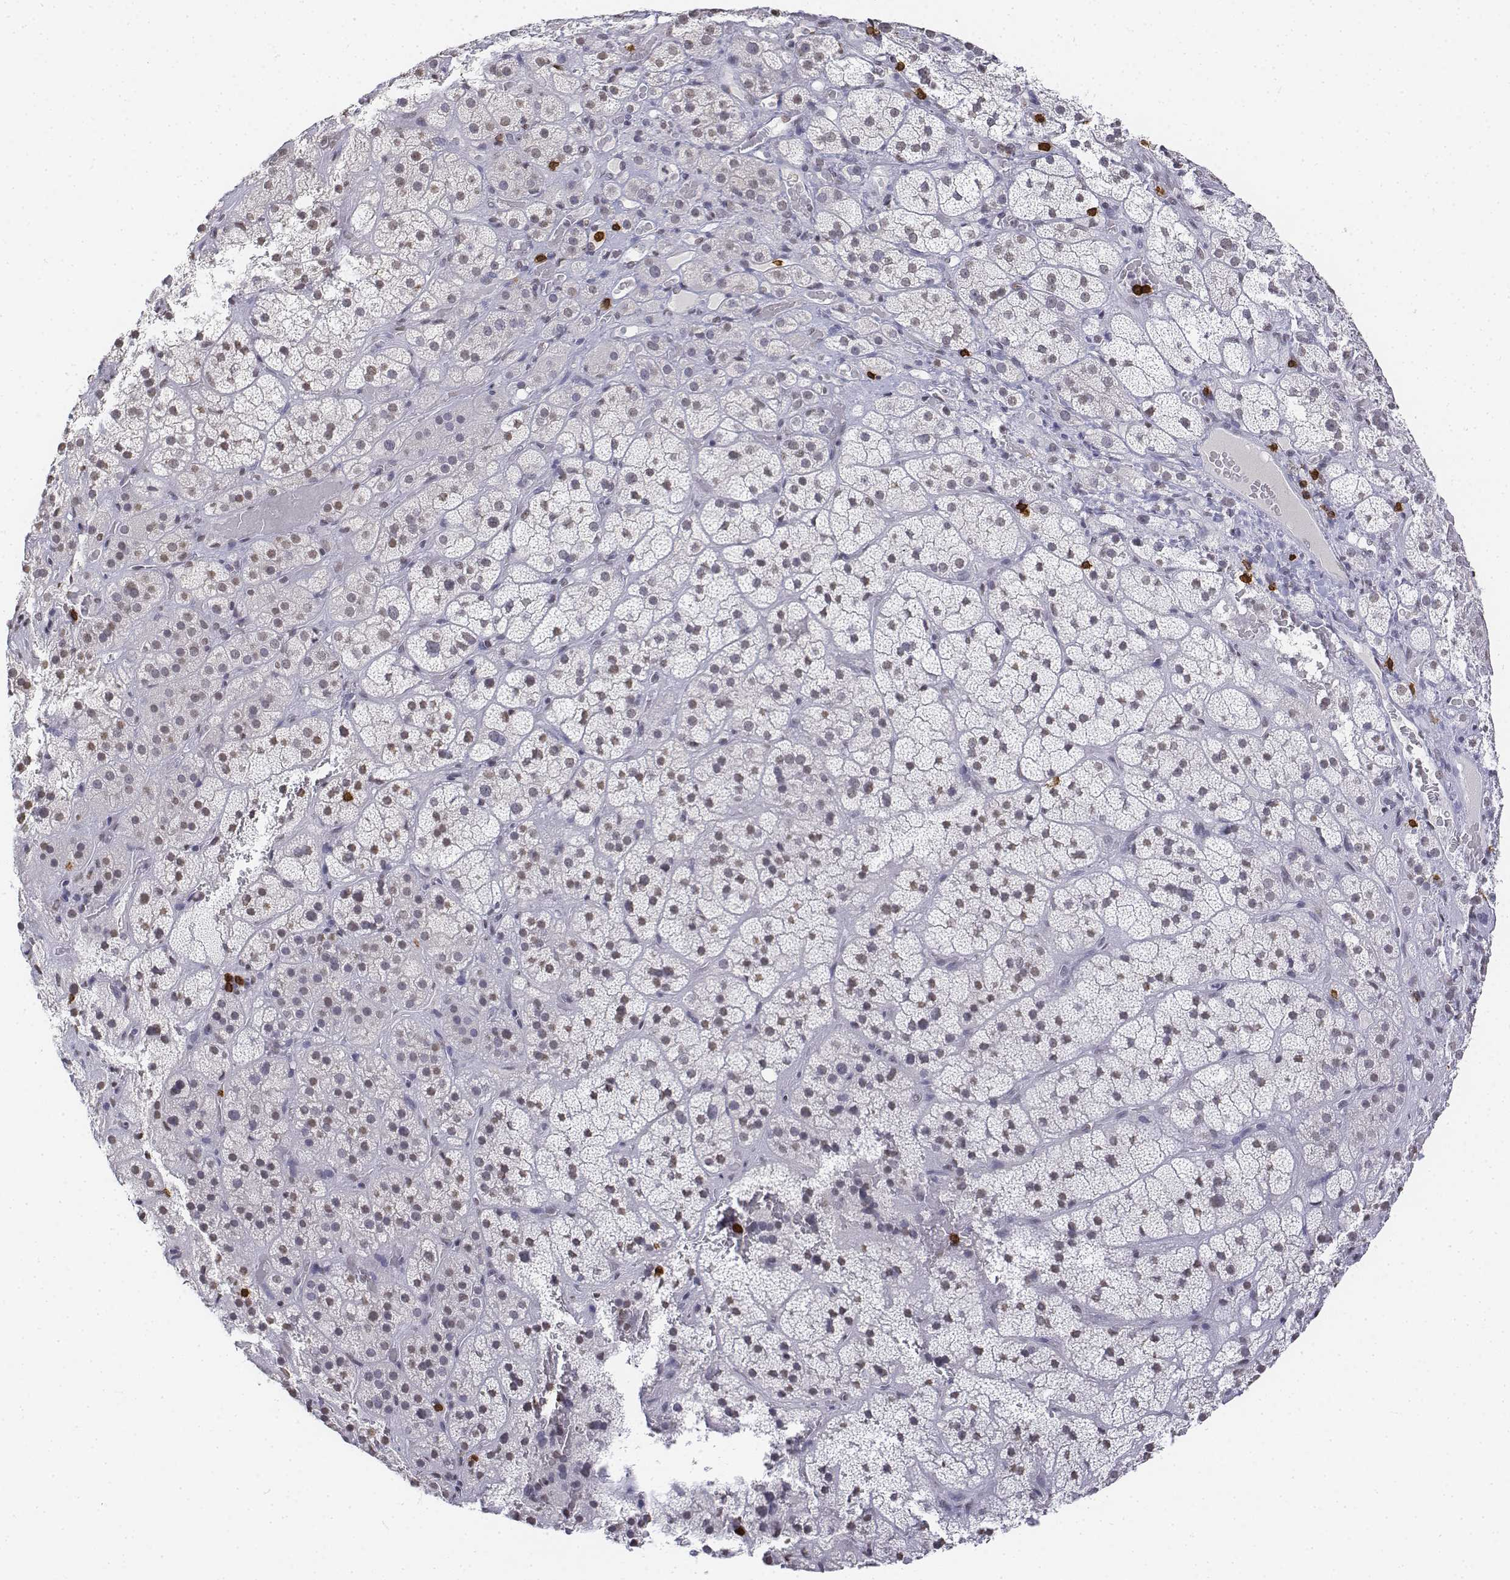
{"staining": {"intensity": "negative", "quantity": "none", "location": "none"}, "tissue": "adrenal gland", "cell_type": "Glandular cells", "image_type": "normal", "snomed": [{"axis": "morphology", "description": "Normal tissue, NOS"}, {"axis": "topography", "description": "Adrenal gland"}], "caption": "DAB immunohistochemical staining of normal adrenal gland demonstrates no significant expression in glandular cells. (Brightfield microscopy of DAB (3,3'-diaminobenzidine) immunohistochemistry (IHC) at high magnification).", "gene": "CD3E", "patient": {"sex": "male", "age": 57}}